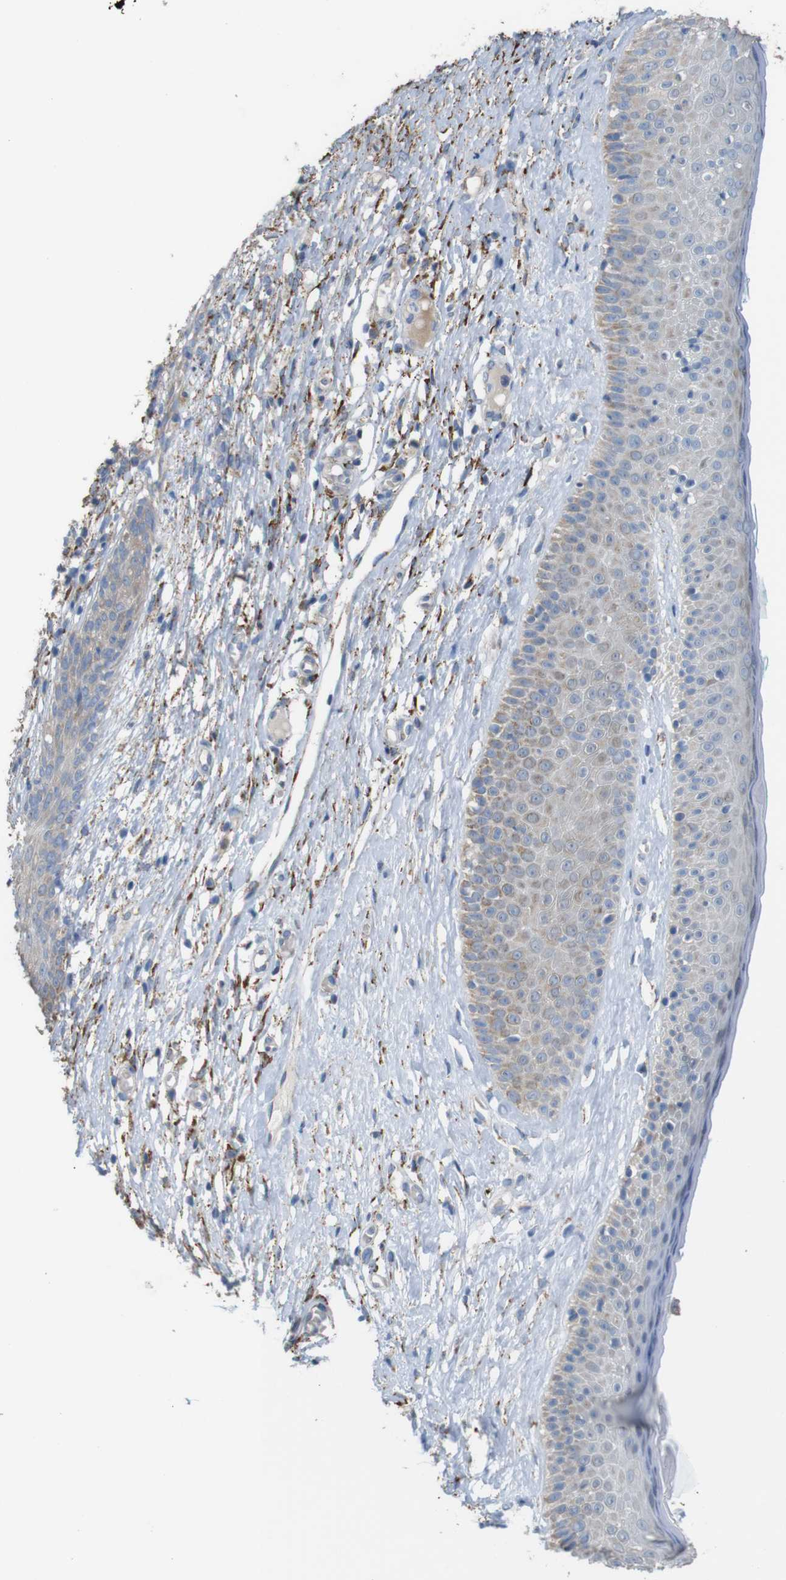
{"staining": {"intensity": "weak", "quantity": "25%-75%", "location": "cytoplasmic/membranous"}, "tissue": "skin cancer", "cell_type": "Tumor cells", "image_type": "cancer", "snomed": [{"axis": "morphology", "description": "Basal cell carcinoma"}, {"axis": "topography", "description": "Skin"}], "caption": "Protein staining of skin cancer (basal cell carcinoma) tissue reveals weak cytoplasmic/membranous staining in about 25%-75% of tumor cells. The staining was performed using DAB, with brown indicating positive protein expression. Nuclei are stained blue with hematoxylin.", "gene": "PTPRR", "patient": {"sex": "female", "age": 84}}